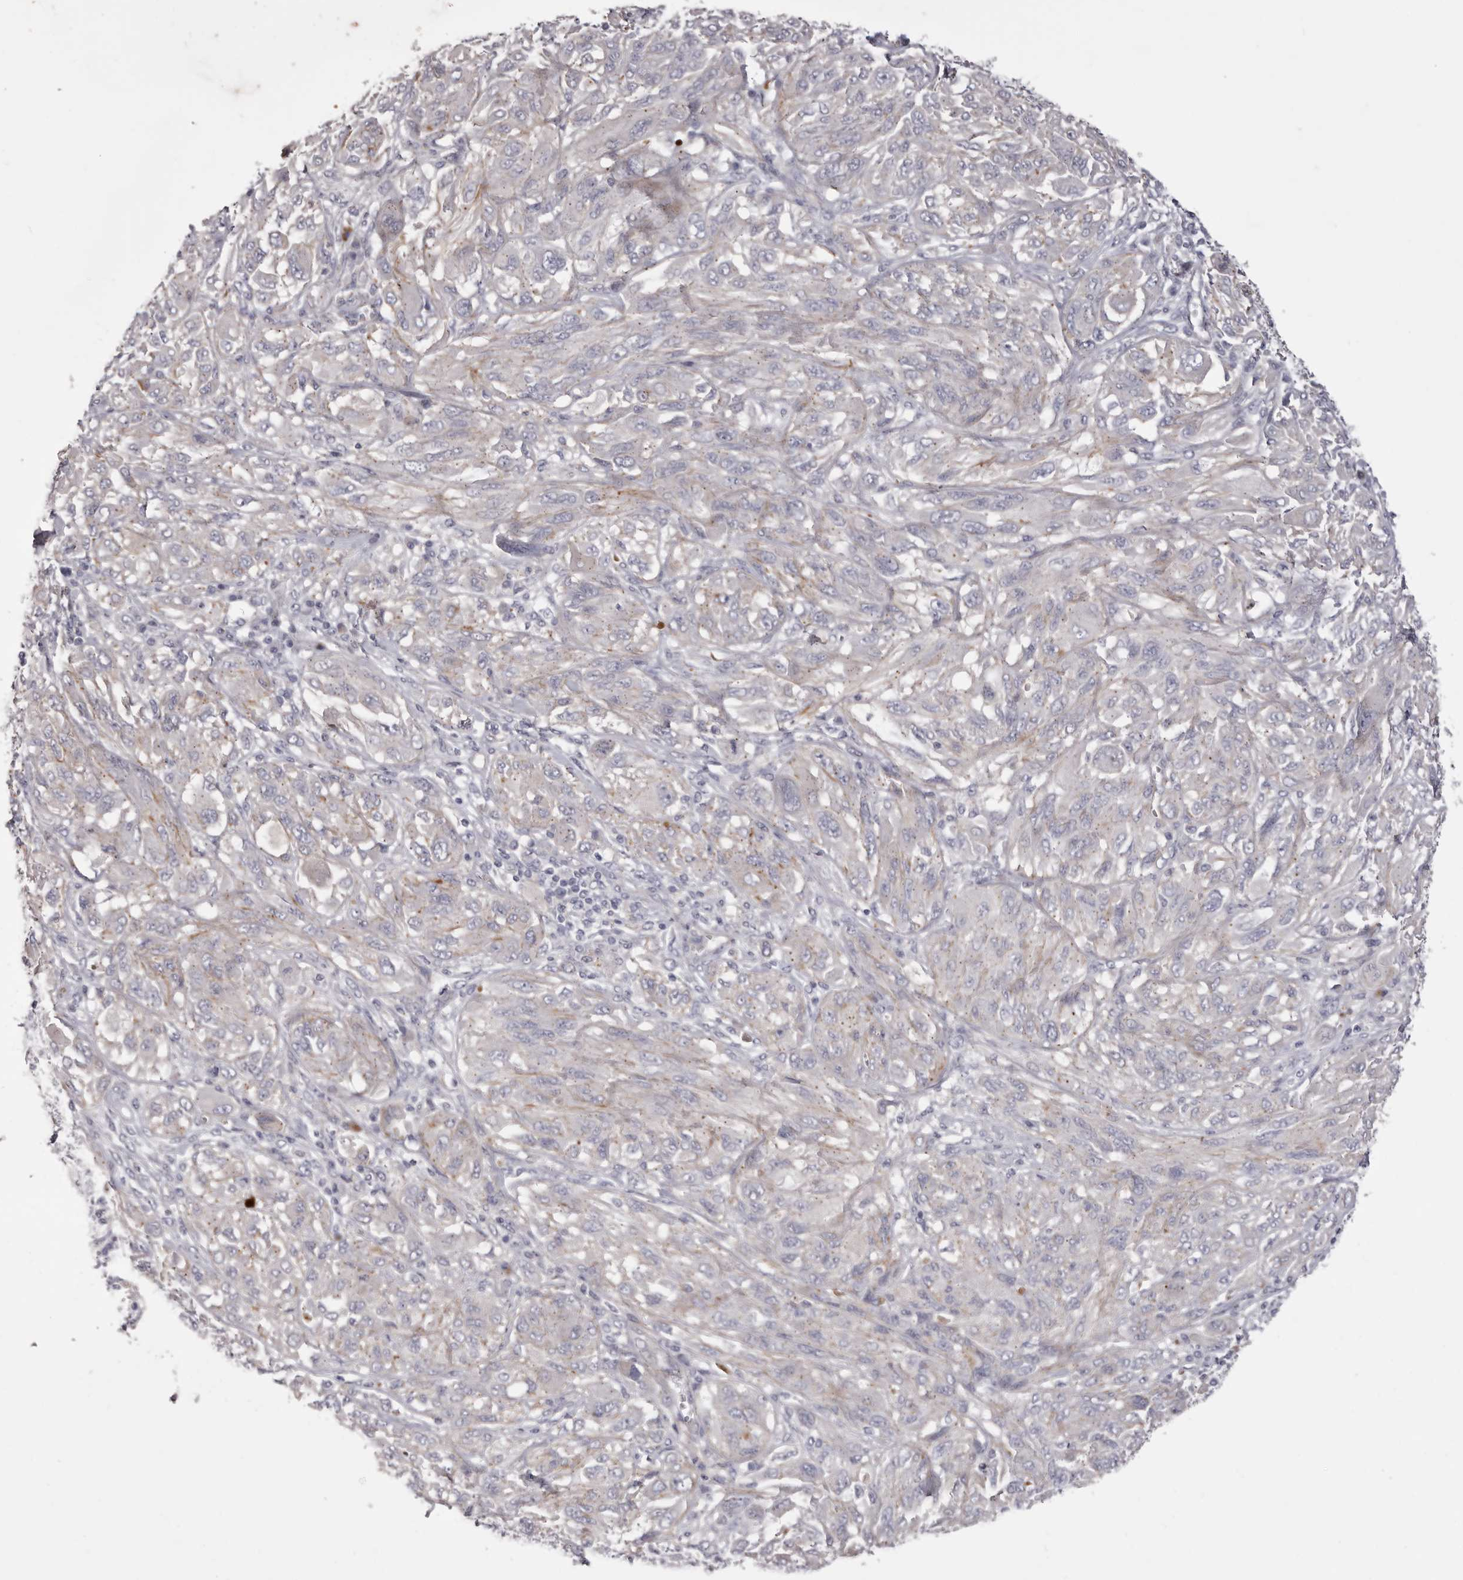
{"staining": {"intensity": "negative", "quantity": "none", "location": "none"}, "tissue": "melanoma", "cell_type": "Tumor cells", "image_type": "cancer", "snomed": [{"axis": "morphology", "description": "Malignant melanoma, NOS"}, {"axis": "topography", "description": "Skin"}], "caption": "Immunohistochemical staining of melanoma shows no significant positivity in tumor cells.", "gene": "PEG10", "patient": {"sex": "female", "age": 91}}